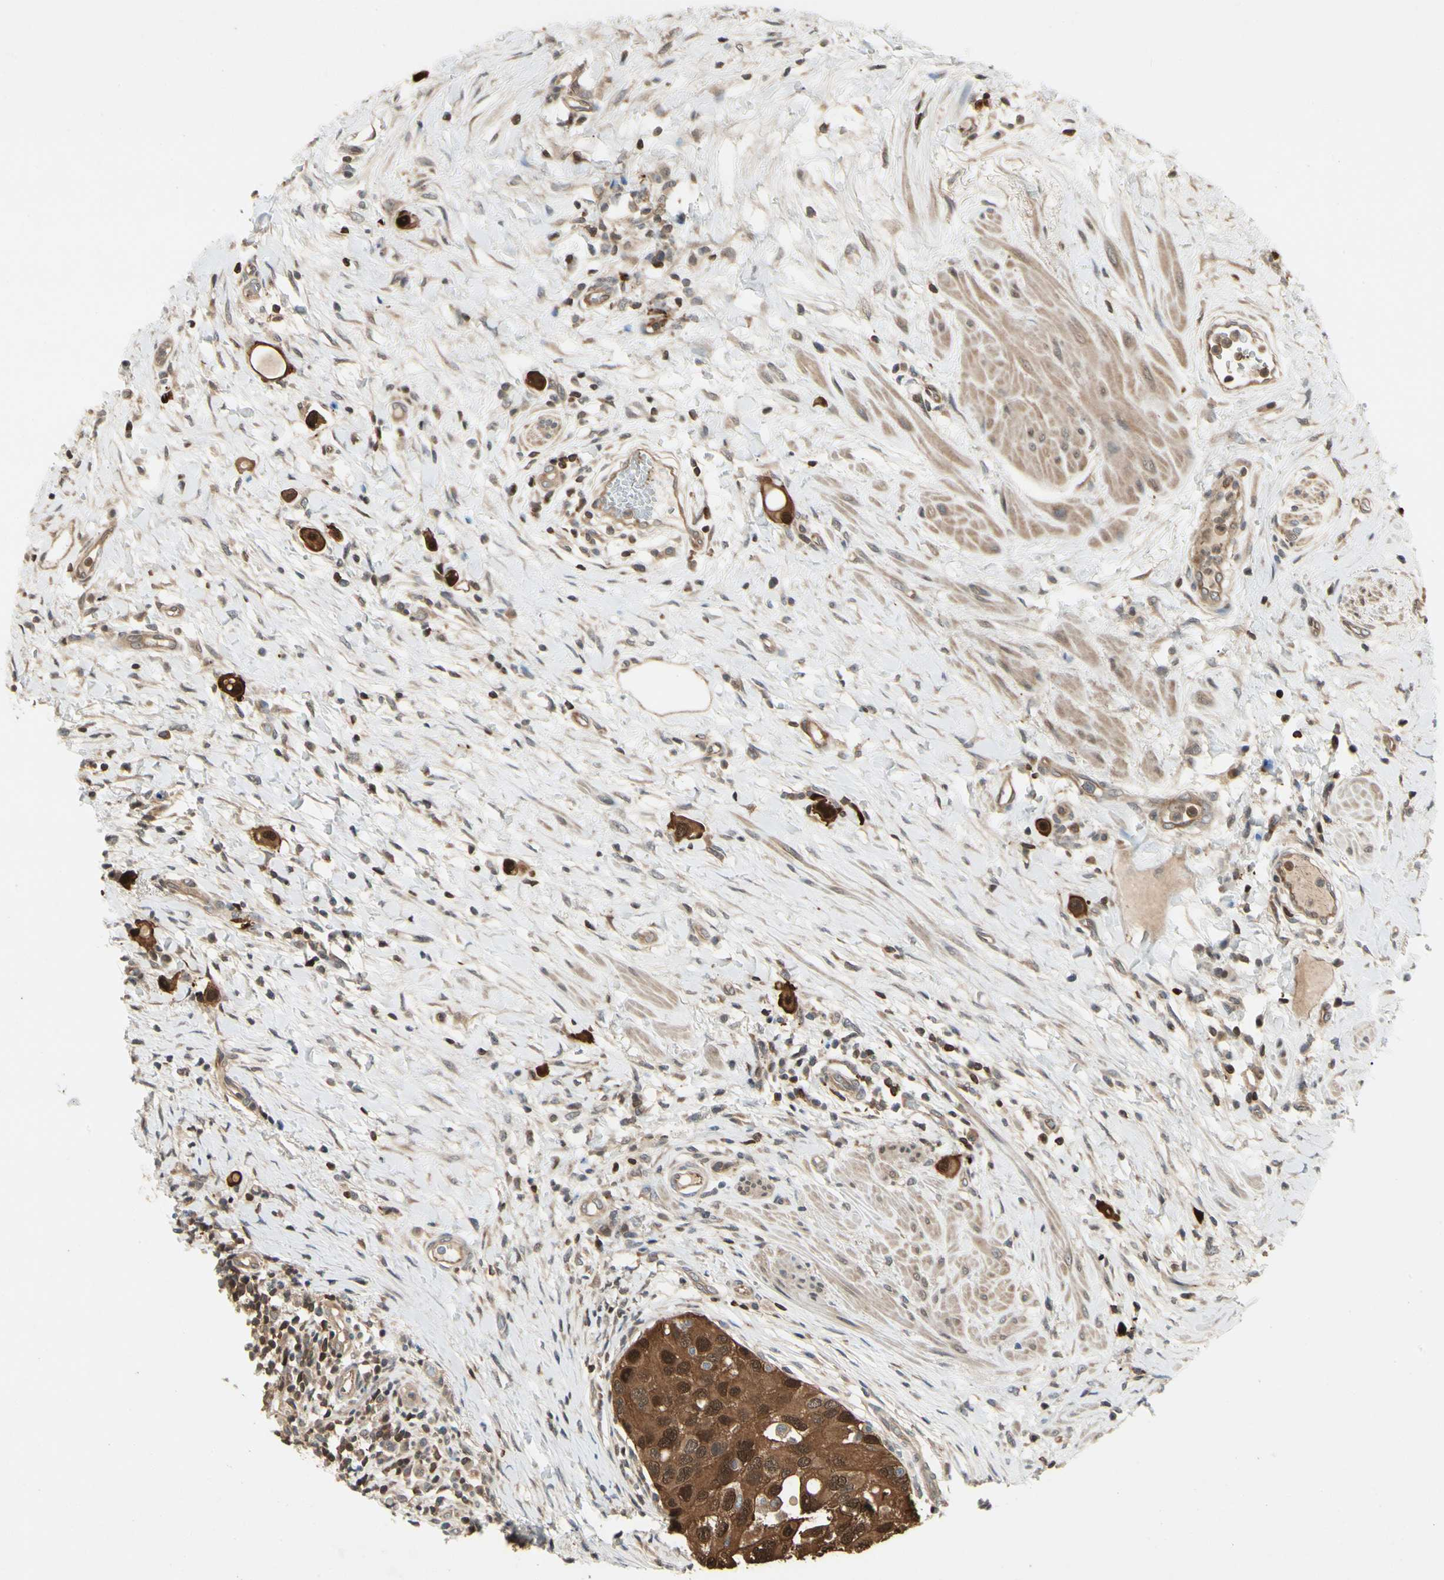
{"staining": {"intensity": "strong", "quantity": ">75%", "location": "cytoplasmic/membranous,nuclear"}, "tissue": "urothelial cancer", "cell_type": "Tumor cells", "image_type": "cancer", "snomed": [{"axis": "morphology", "description": "Urothelial carcinoma, High grade"}, {"axis": "topography", "description": "Urinary bladder"}], "caption": "Immunohistochemistry (IHC) of human high-grade urothelial carcinoma shows high levels of strong cytoplasmic/membranous and nuclear positivity in approximately >75% of tumor cells. The staining was performed using DAB, with brown indicating positive protein expression. Nuclei are stained blue with hematoxylin.", "gene": "YWHAQ", "patient": {"sex": "female", "age": 56}}